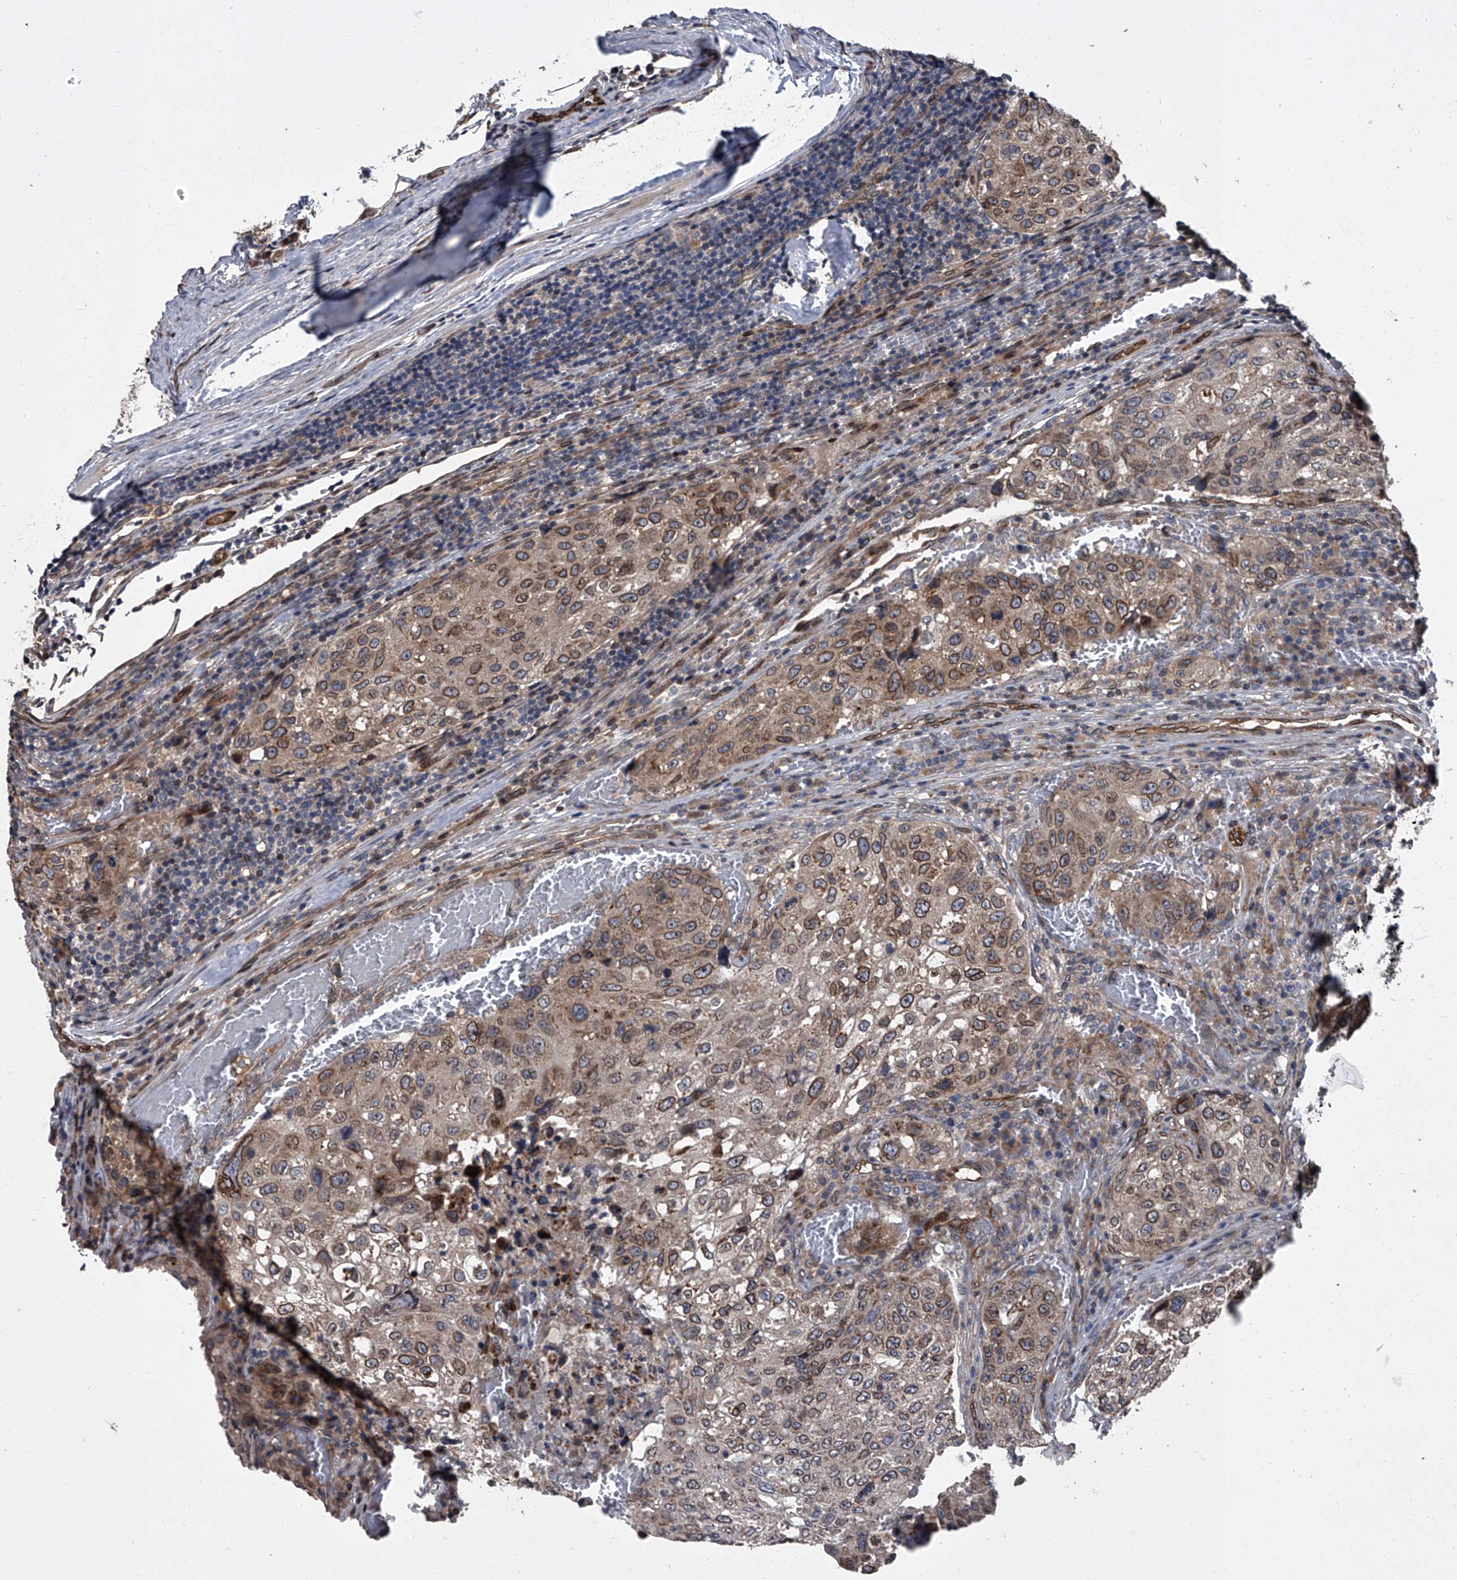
{"staining": {"intensity": "moderate", "quantity": ">75%", "location": "cytoplasmic/membranous,nuclear"}, "tissue": "urothelial cancer", "cell_type": "Tumor cells", "image_type": "cancer", "snomed": [{"axis": "morphology", "description": "Urothelial carcinoma, High grade"}, {"axis": "topography", "description": "Lymph node"}, {"axis": "topography", "description": "Urinary bladder"}], "caption": "Immunohistochemical staining of urothelial carcinoma (high-grade) exhibits medium levels of moderate cytoplasmic/membranous and nuclear positivity in approximately >75% of tumor cells.", "gene": "LRRC8C", "patient": {"sex": "male", "age": 51}}